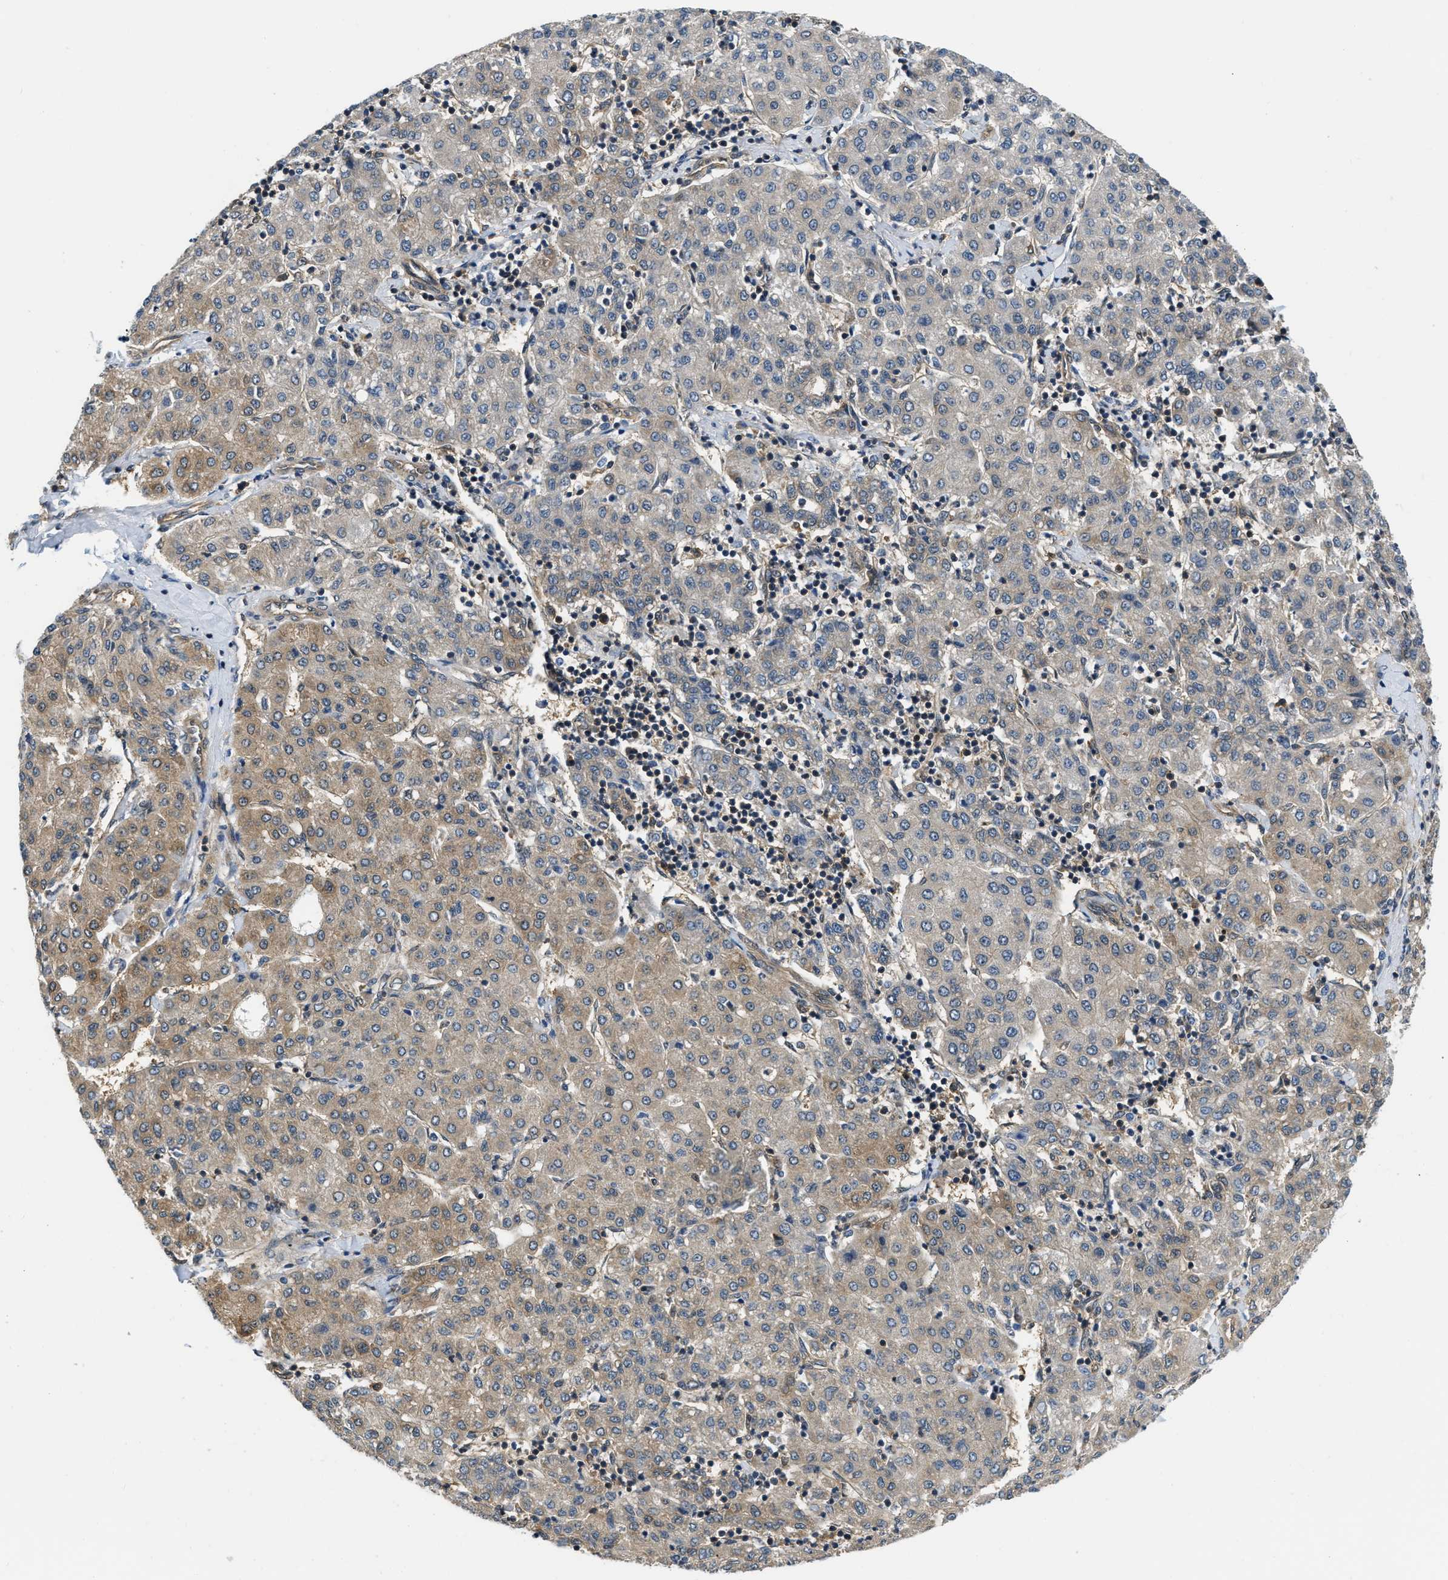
{"staining": {"intensity": "moderate", "quantity": ">75%", "location": "cytoplasmic/membranous"}, "tissue": "liver cancer", "cell_type": "Tumor cells", "image_type": "cancer", "snomed": [{"axis": "morphology", "description": "Carcinoma, Hepatocellular, NOS"}, {"axis": "topography", "description": "Liver"}], "caption": "An image of human liver hepatocellular carcinoma stained for a protein demonstrates moderate cytoplasmic/membranous brown staining in tumor cells.", "gene": "EIF4EBP2", "patient": {"sex": "male", "age": 65}}